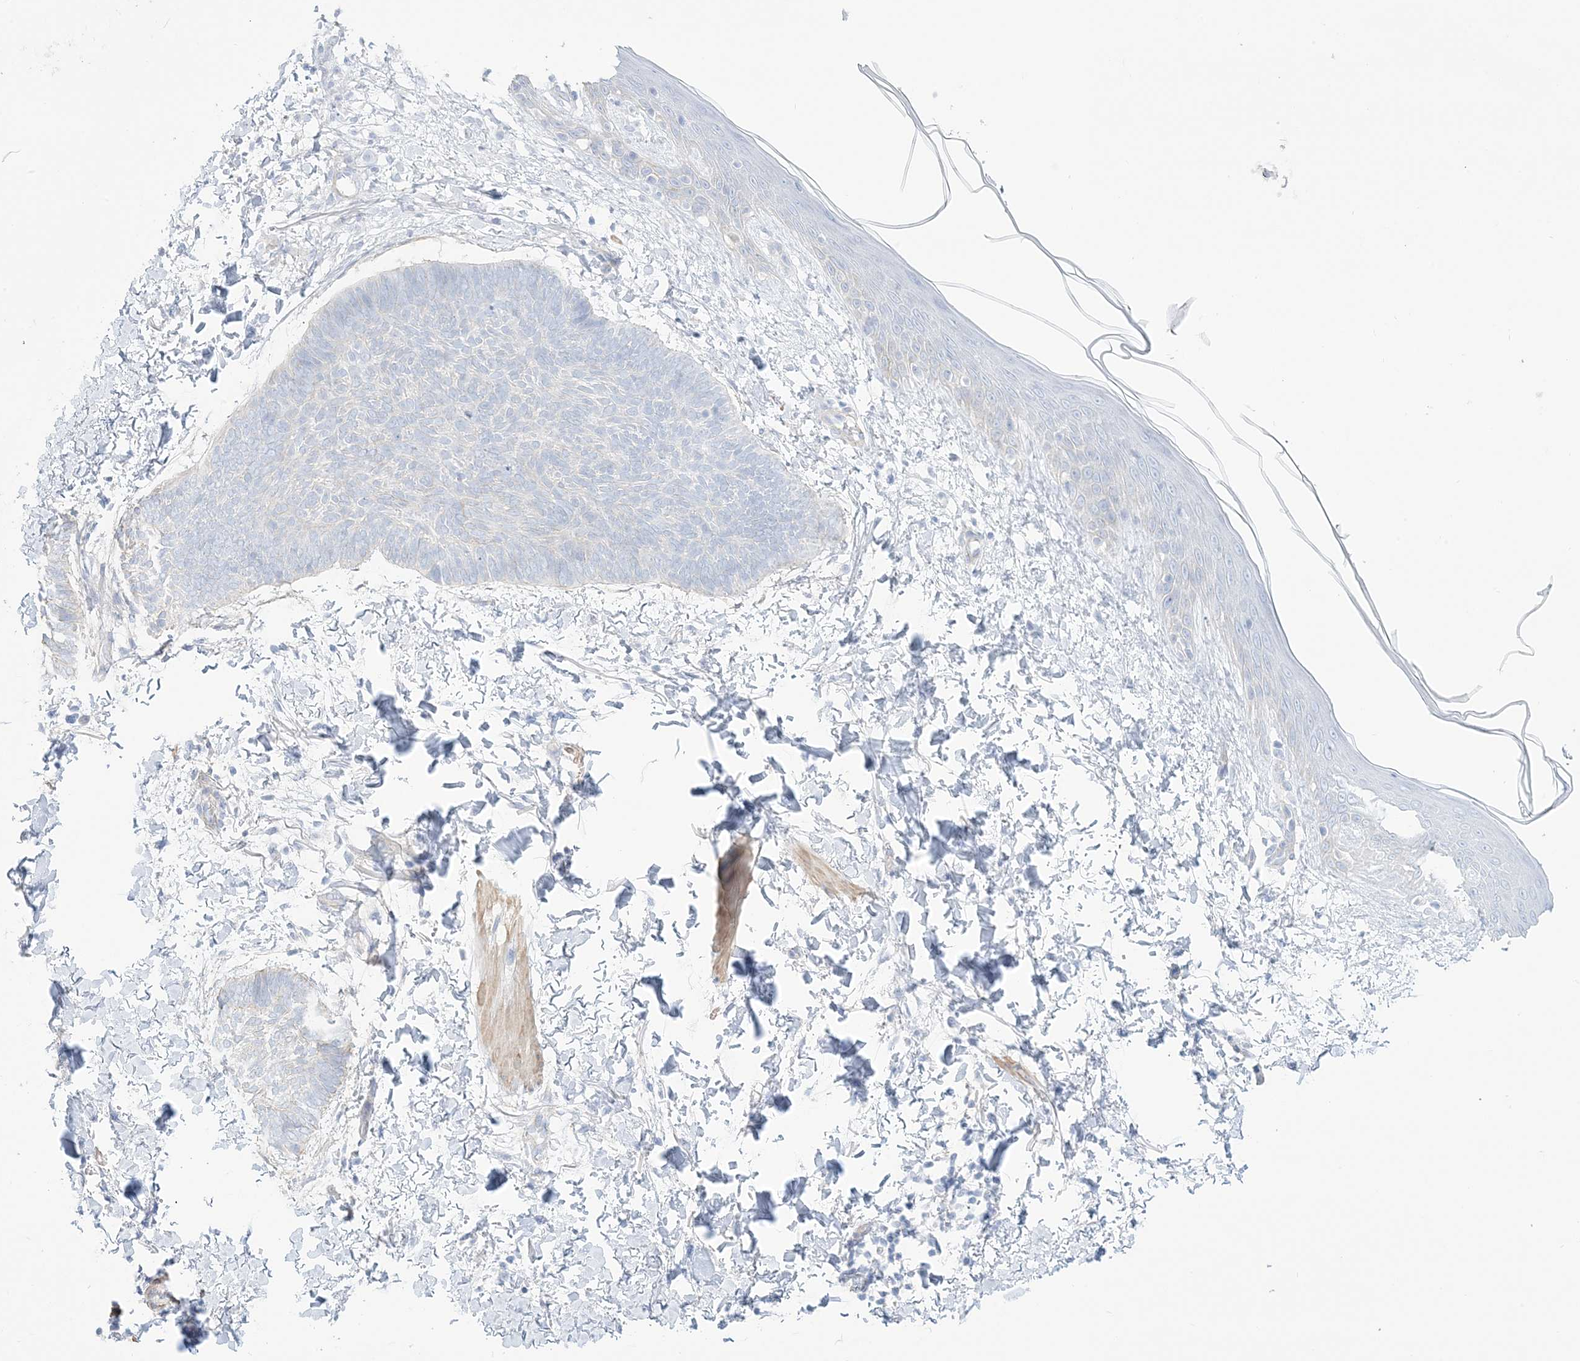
{"staining": {"intensity": "negative", "quantity": "none", "location": "none"}, "tissue": "skin cancer", "cell_type": "Tumor cells", "image_type": "cancer", "snomed": [{"axis": "morphology", "description": "Normal tissue, NOS"}, {"axis": "morphology", "description": "Basal cell carcinoma"}, {"axis": "topography", "description": "Skin"}], "caption": "Human skin cancer stained for a protein using IHC exhibits no expression in tumor cells.", "gene": "AGXT", "patient": {"sex": "male", "age": 50}}